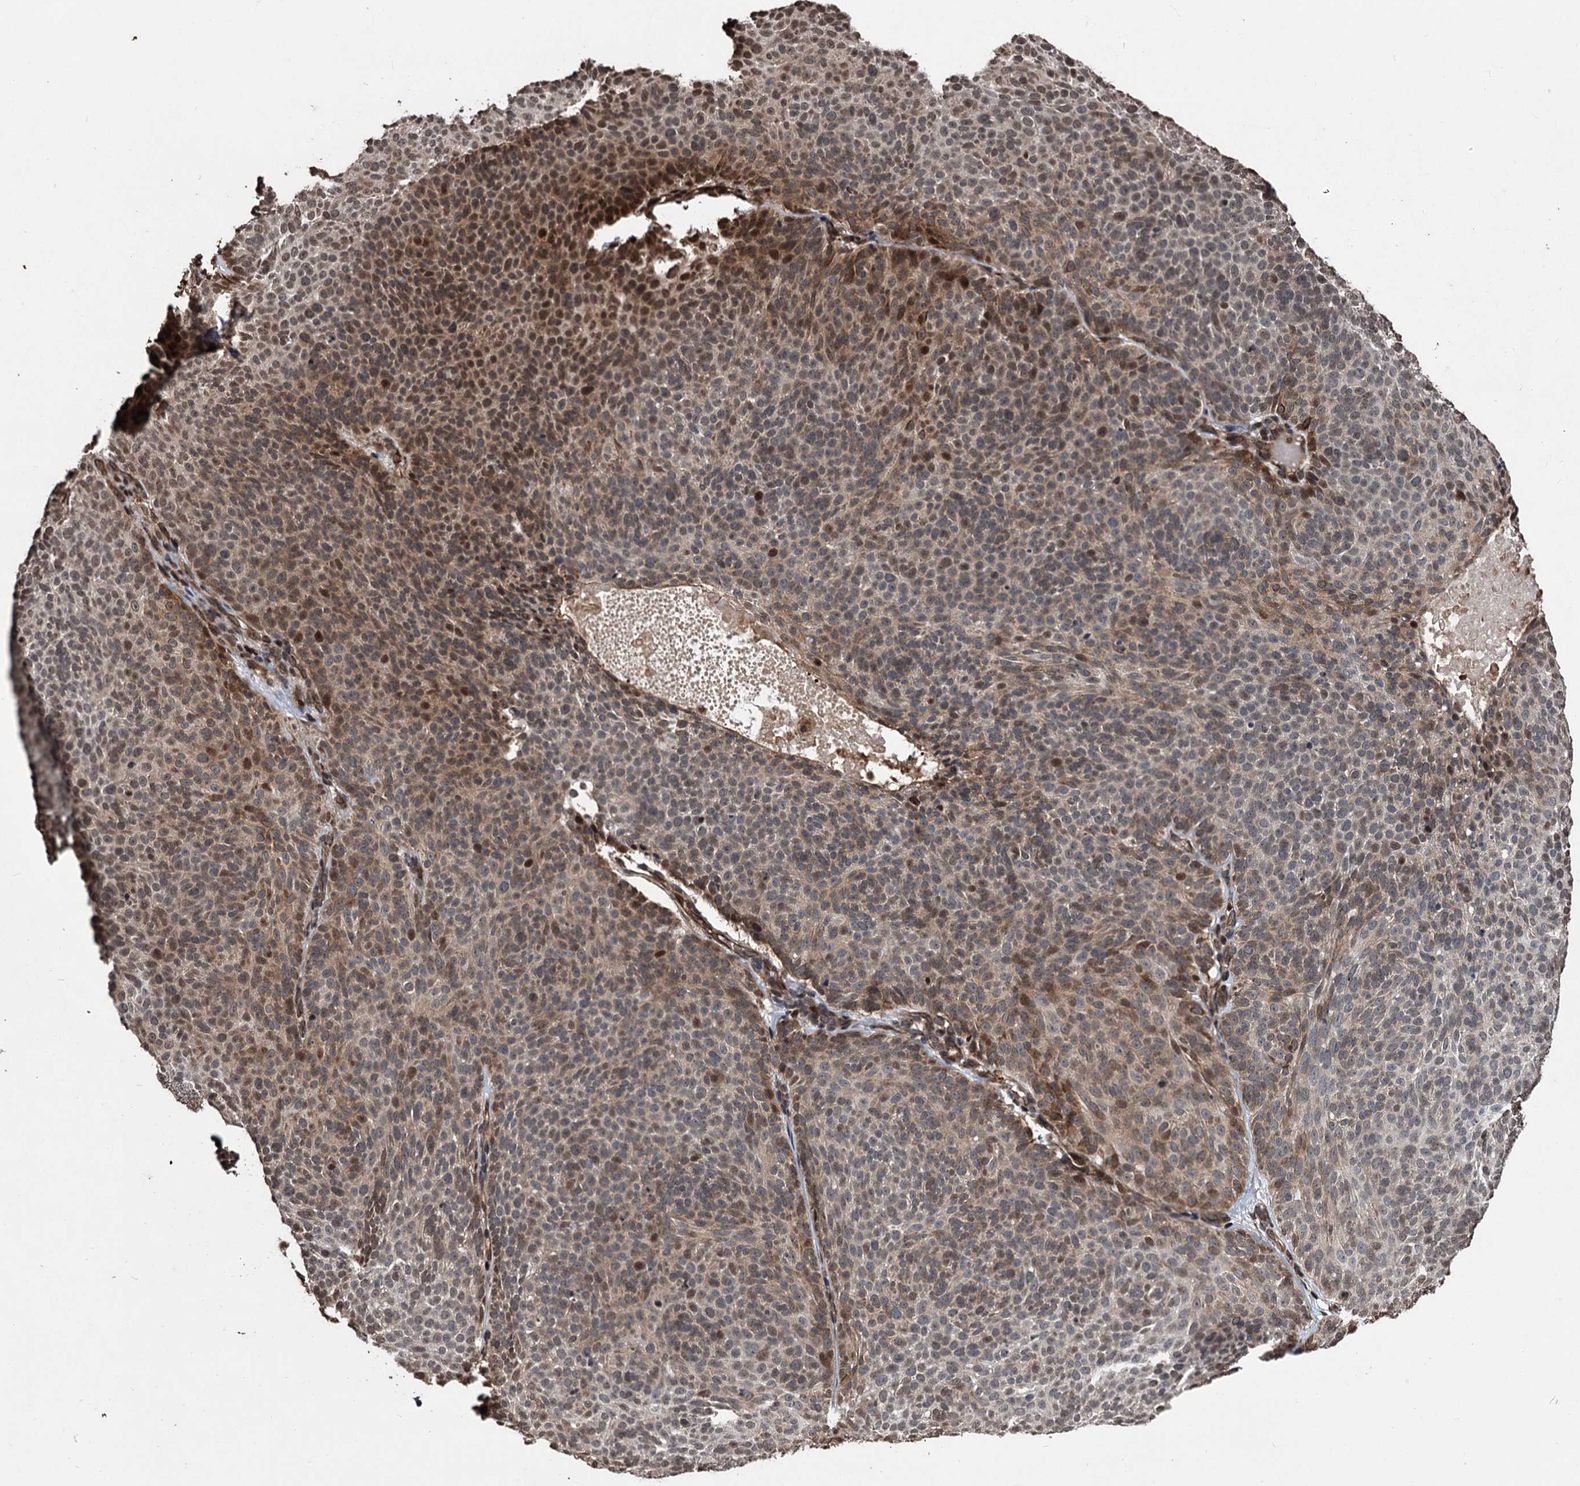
{"staining": {"intensity": "moderate", "quantity": "25%-75%", "location": "cytoplasmic/membranous,nuclear"}, "tissue": "skin cancer", "cell_type": "Tumor cells", "image_type": "cancer", "snomed": [{"axis": "morphology", "description": "Basal cell carcinoma"}, {"axis": "topography", "description": "Skin"}], "caption": "Human skin cancer (basal cell carcinoma) stained with a protein marker exhibits moderate staining in tumor cells.", "gene": "EYA4", "patient": {"sex": "male", "age": 85}}